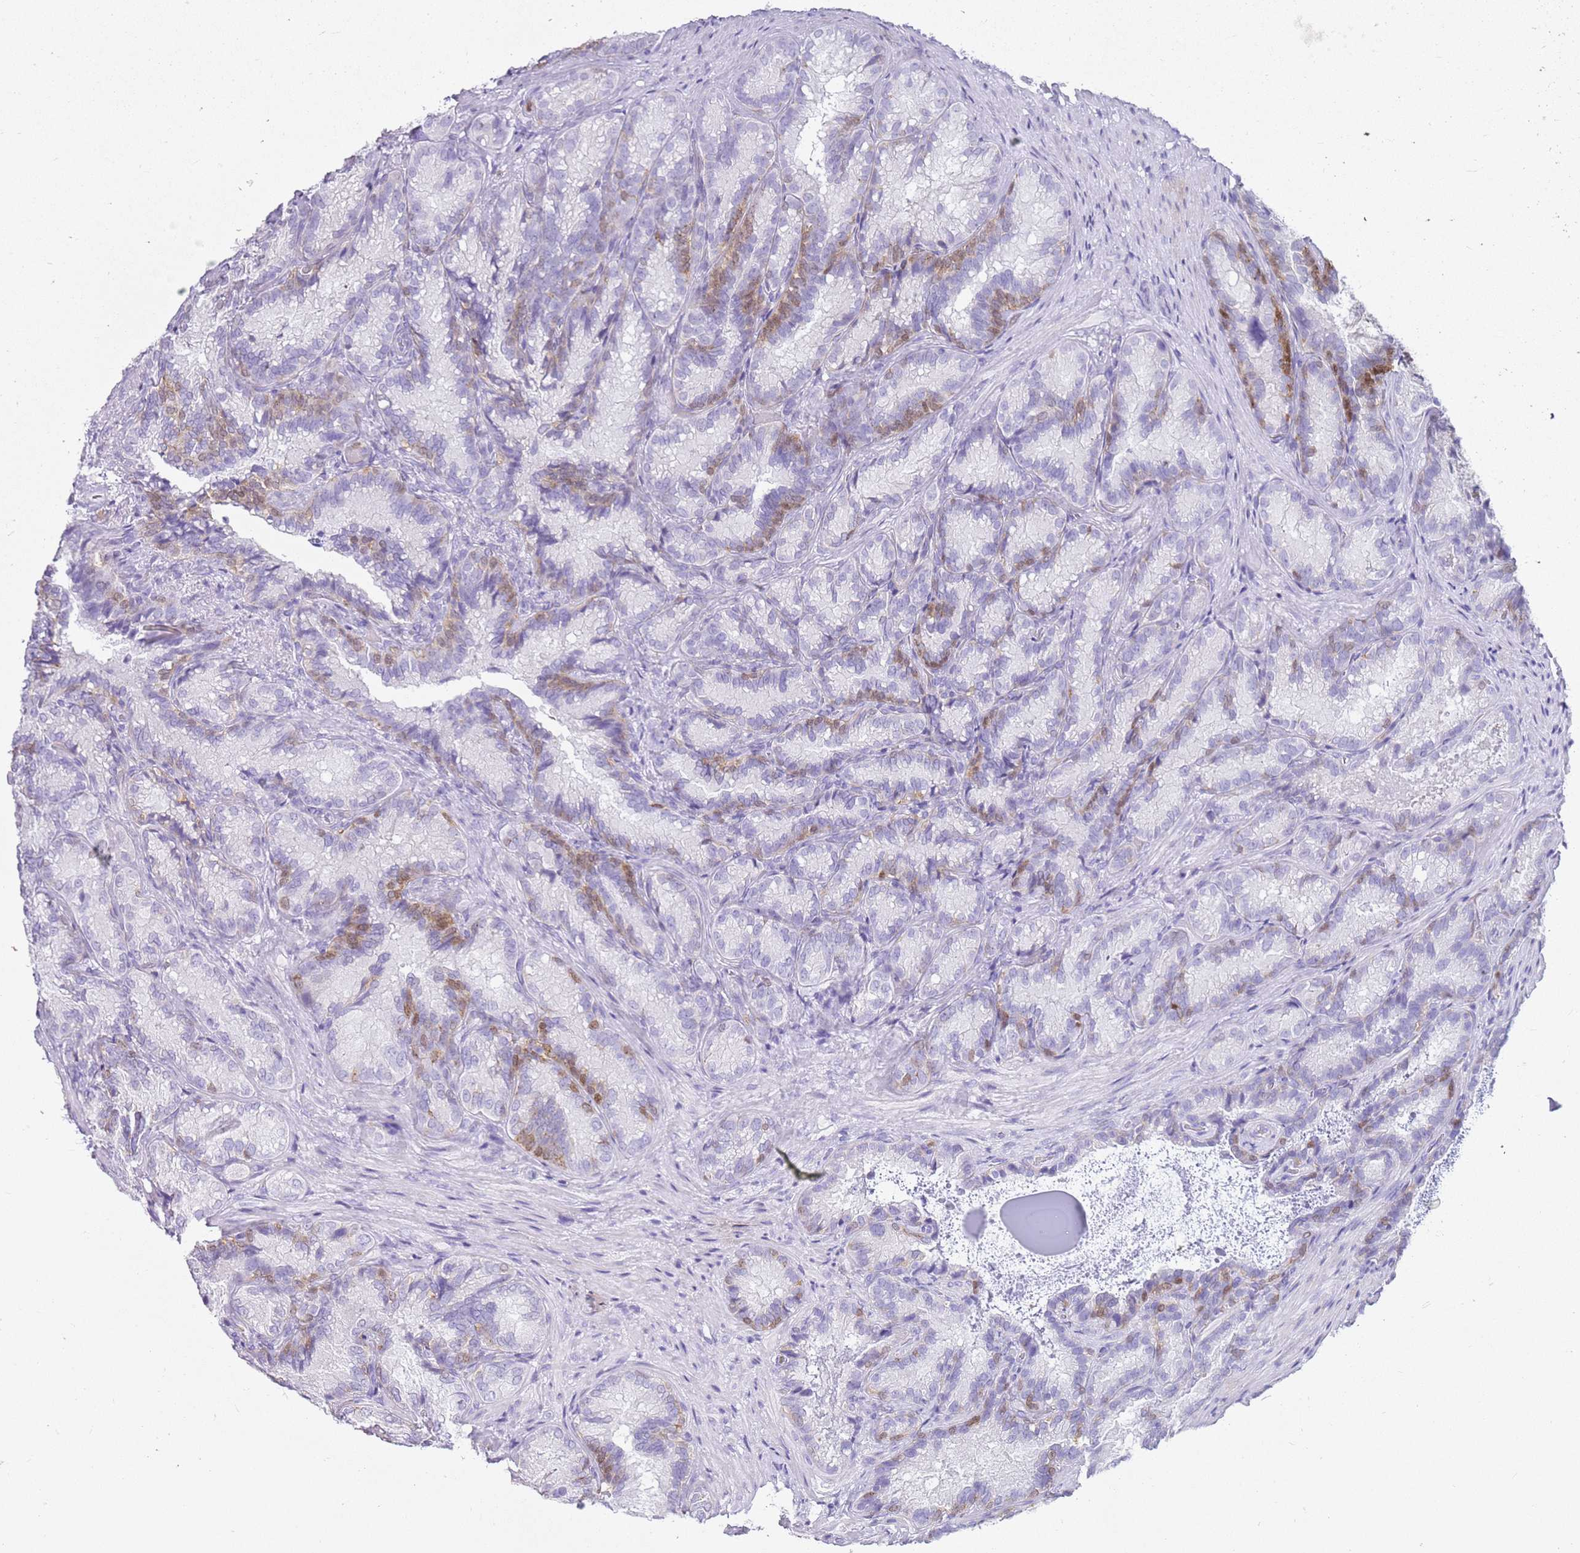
{"staining": {"intensity": "weak", "quantity": "<25%", "location": "cytoplasmic/membranous,nuclear"}, "tissue": "seminal vesicle", "cell_type": "Glandular cells", "image_type": "normal", "snomed": [{"axis": "morphology", "description": "Normal tissue, NOS"}, {"axis": "topography", "description": "Seminal veicle"}], "caption": "A photomicrograph of human seminal vesicle is negative for staining in glandular cells. (DAB immunohistochemistry, high magnification).", "gene": "CSTA", "patient": {"sex": "male", "age": 58}}